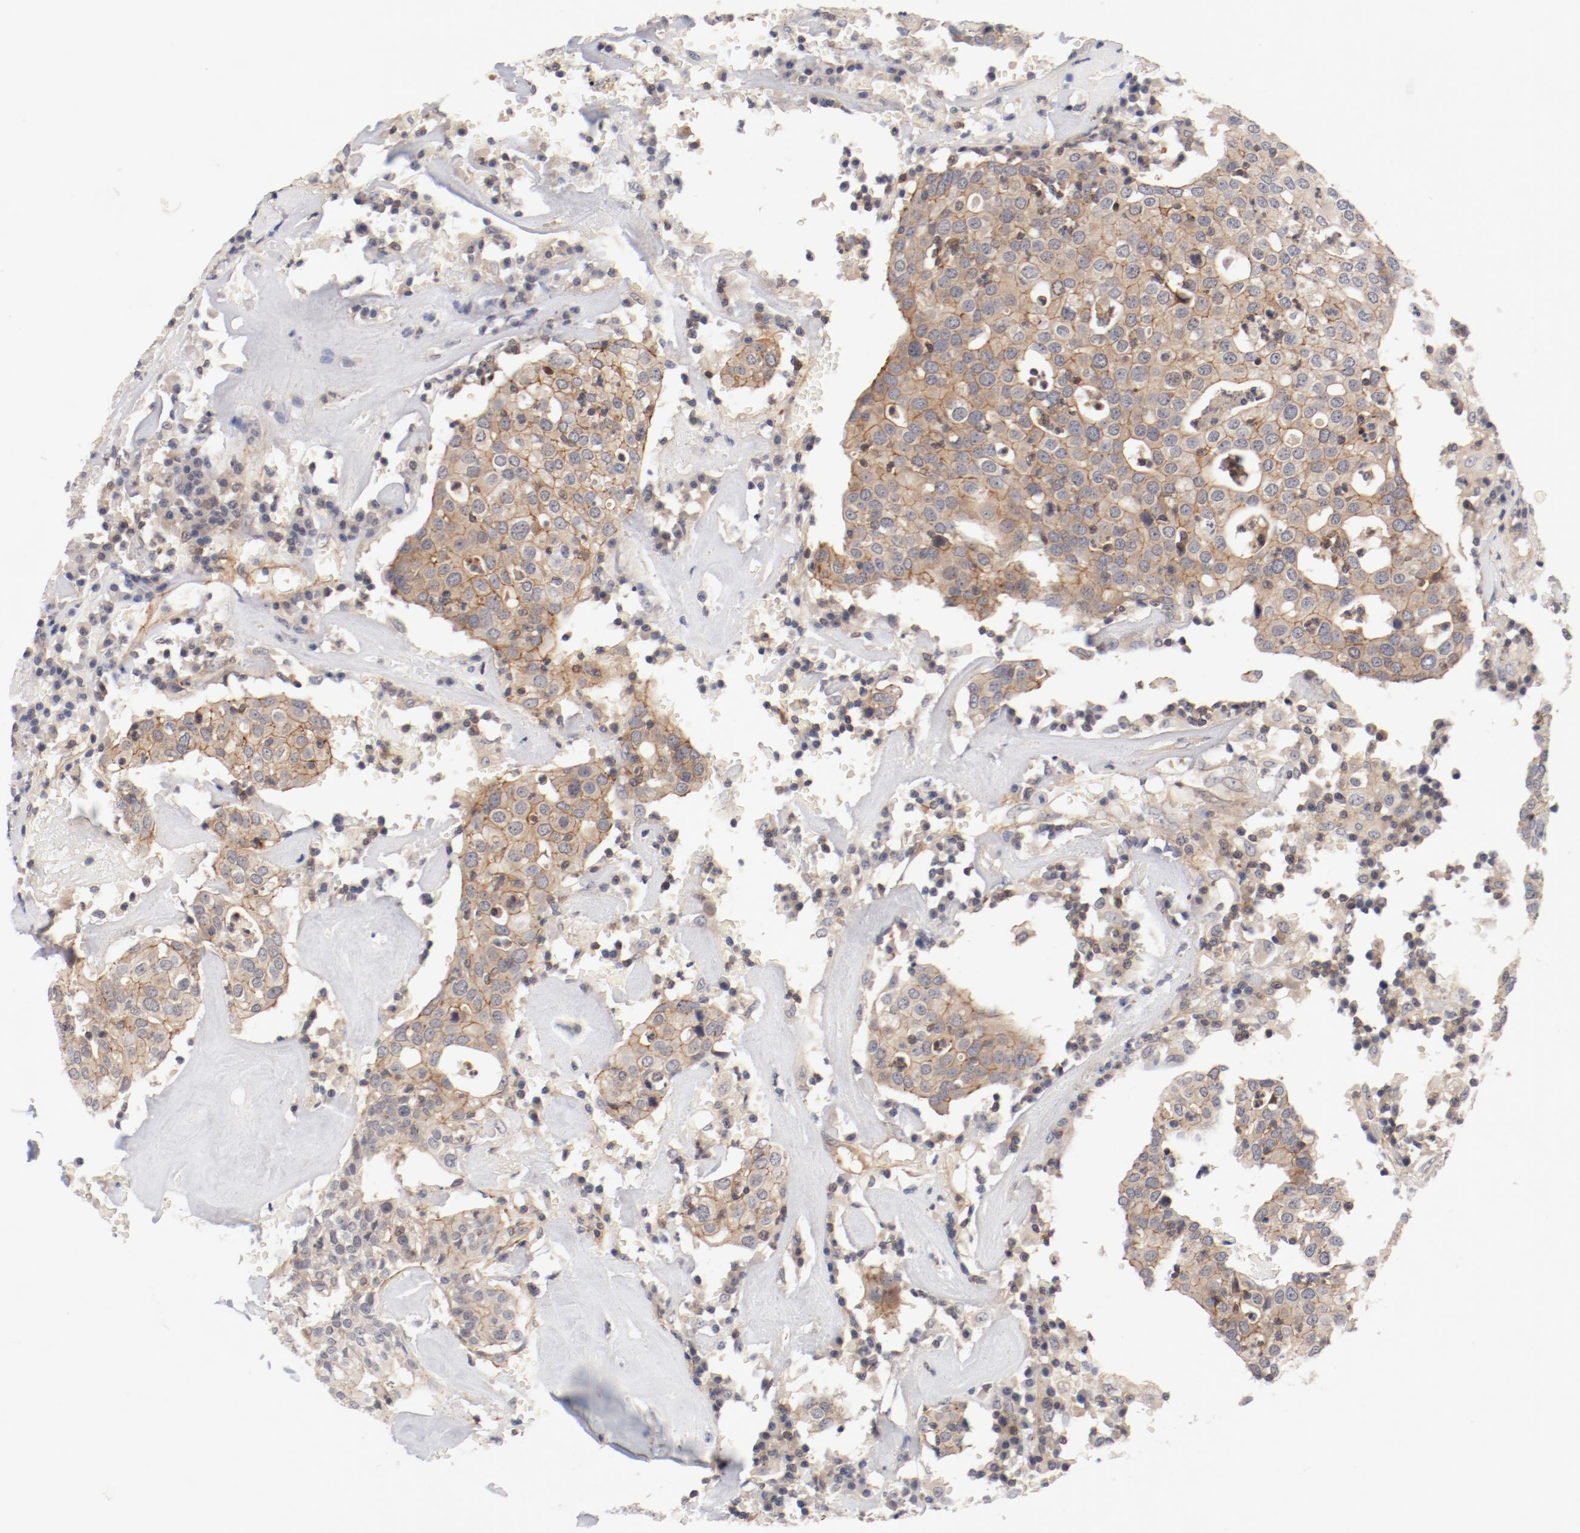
{"staining": {"intensity": "moderate", "quantity": ">75%", "location": "cytoplasmic/membranous"}, "tissue": "head and neck cancer", "cell_type": "Tumor cells", "image_type": "cancer", "snomed": [{"axis": "morphology", "description": "Adenocarcinoma, NOS"}, {"axis": "topography", "description": "Salivary gland"}, {"axis": "topography", "description": "Head-Neck"}], "caption": "Immunohistochemical staining of human adenocarcinoma (head and neck) demonstrates medium levels of moderate cytoplasmic/membranous protein positivity in about >75% of tumor cells.", "gene": "ZNF267", "patient": {"sex": "female", "age": 65}}